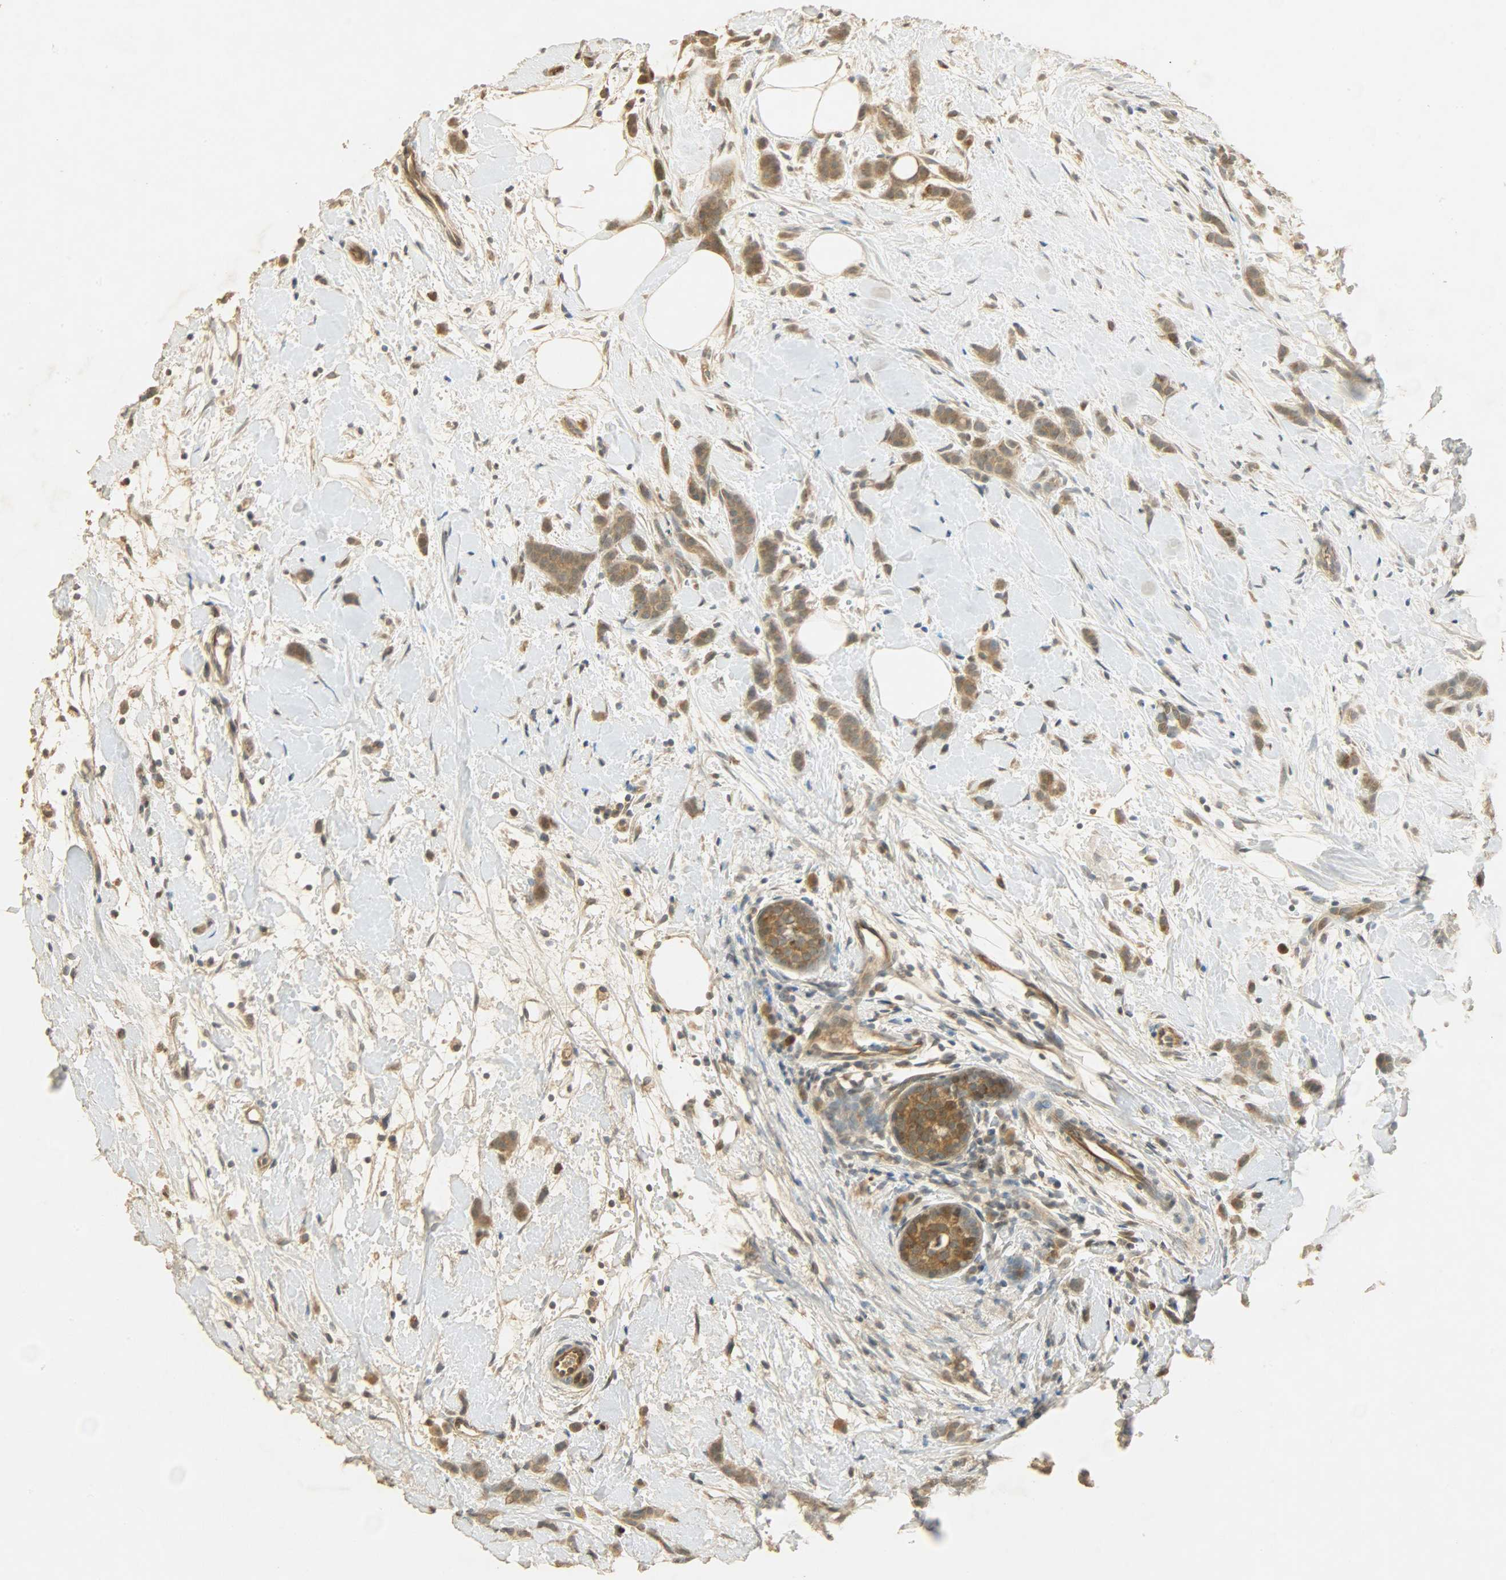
{"staining": {"intensity": "moderate", "quantity": ">75%", "location": "cytoplasmic/membranous"}, "tissue": "breast cancer", "cell_type": "Tumor cells", "image_type": "cancer", "snomed": [{"axis": "morphology", "description": "Lobular carcinoma, in situ"}, {"axis": "morphology", "description": "Lobular carcinoma"}, {"axis": "topography", "description": "Breast"}], "caption": "There is medium levels of moderate cytoplasmic/membranous staining in tumor cells of breast cancer, as demonstrated by immunohistochemical staining (brown color).", "gene": "ATP2B1", "patient": {"sex": "female", "age": 41}}